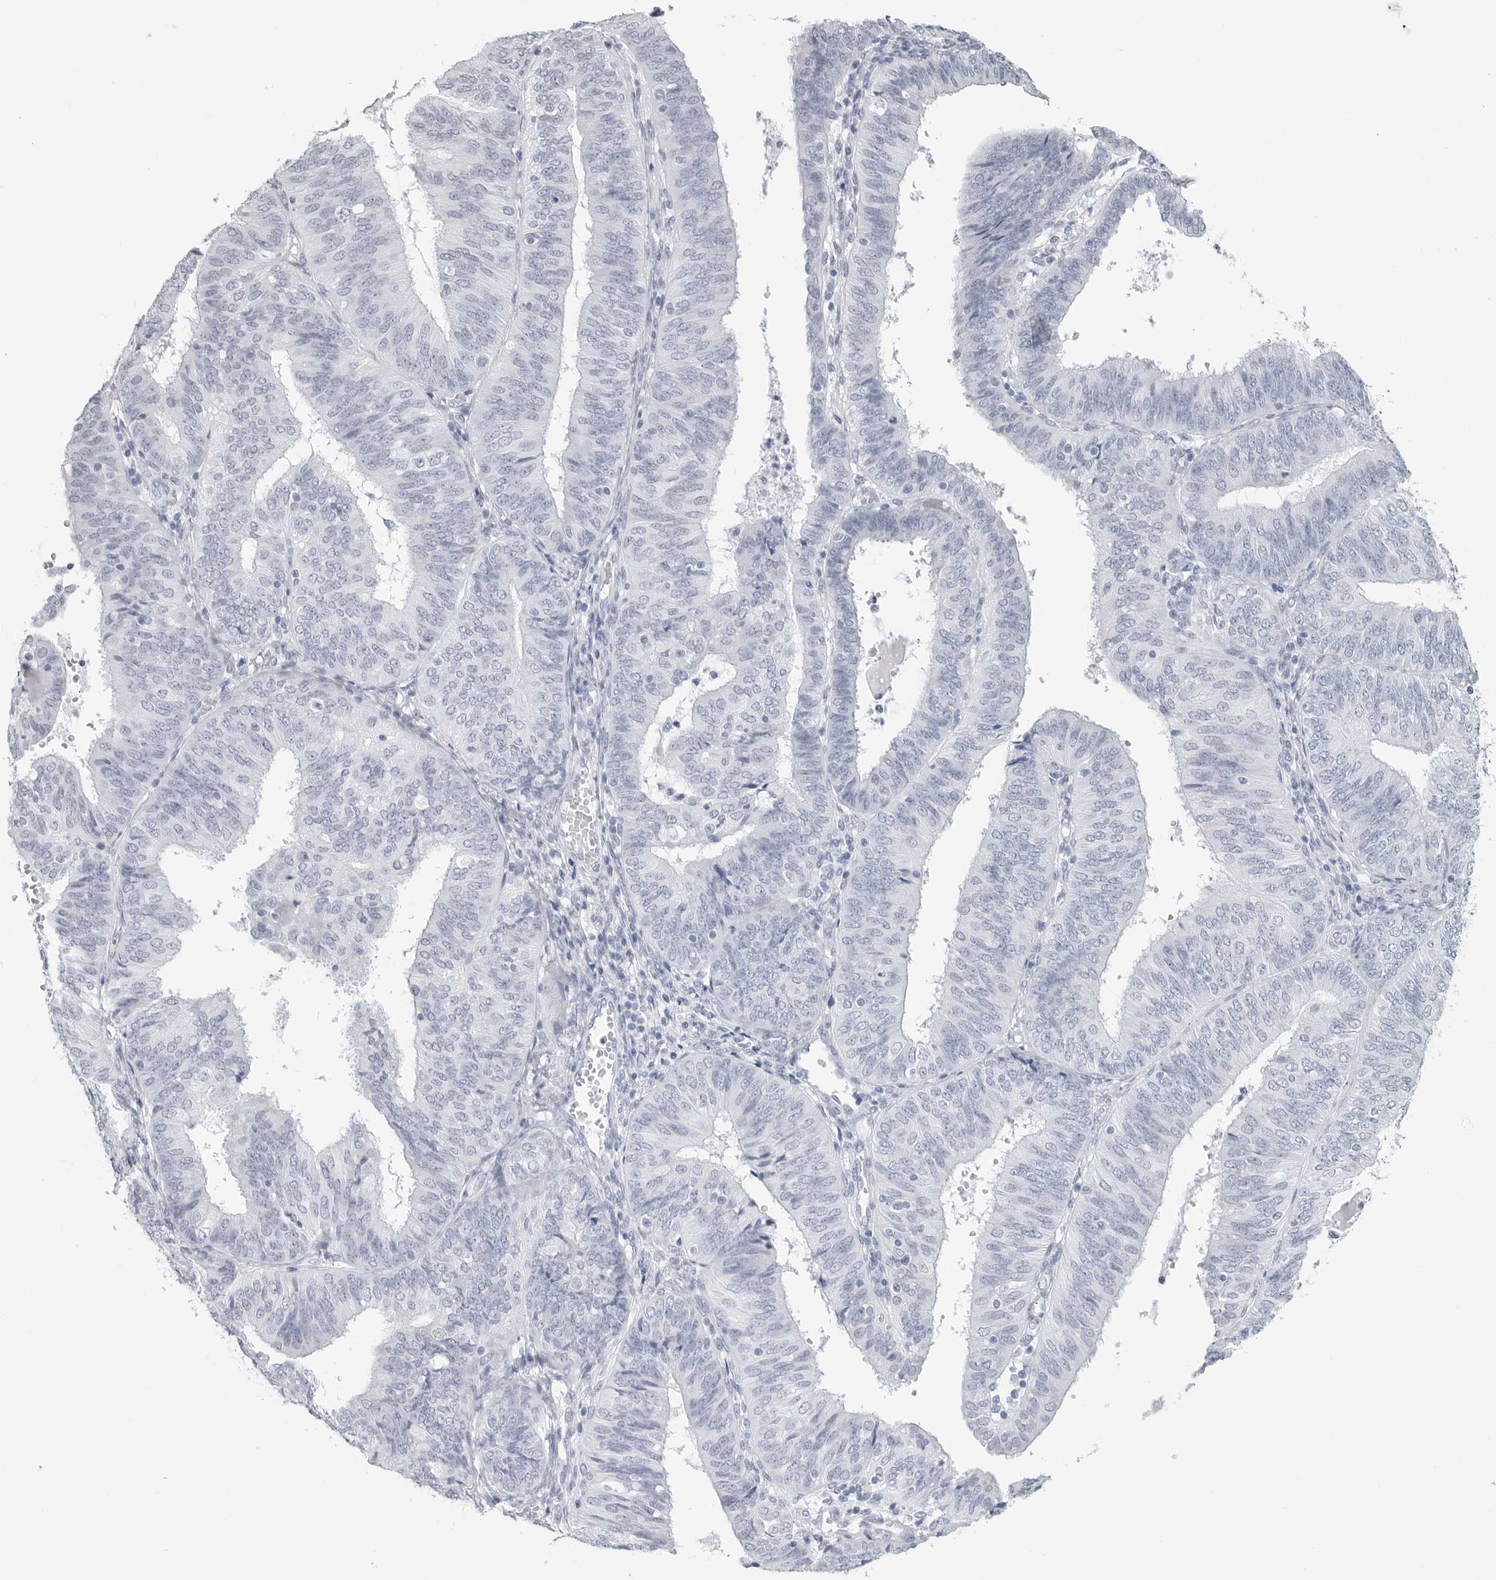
{"staining": {"intensity": "negative", "quantity": "none", "location": "none"}, "tissue": "endometrial cancer", "cell_type": "Tumor cells", "image_type": "cancer", "snomed": [{"axis": "morphology", "description": "Adenocarcinoma, NOS"}, {"axis": "topography", "description": "Endometrium"}], "caption": "A high-resolution image shows immunohistochemistry (IHC) staining of endometrial cancer, which reveals no significant expression in tumor cells.", "gene": "CSH1", "patient": {"sex": "female", "age": 58}}